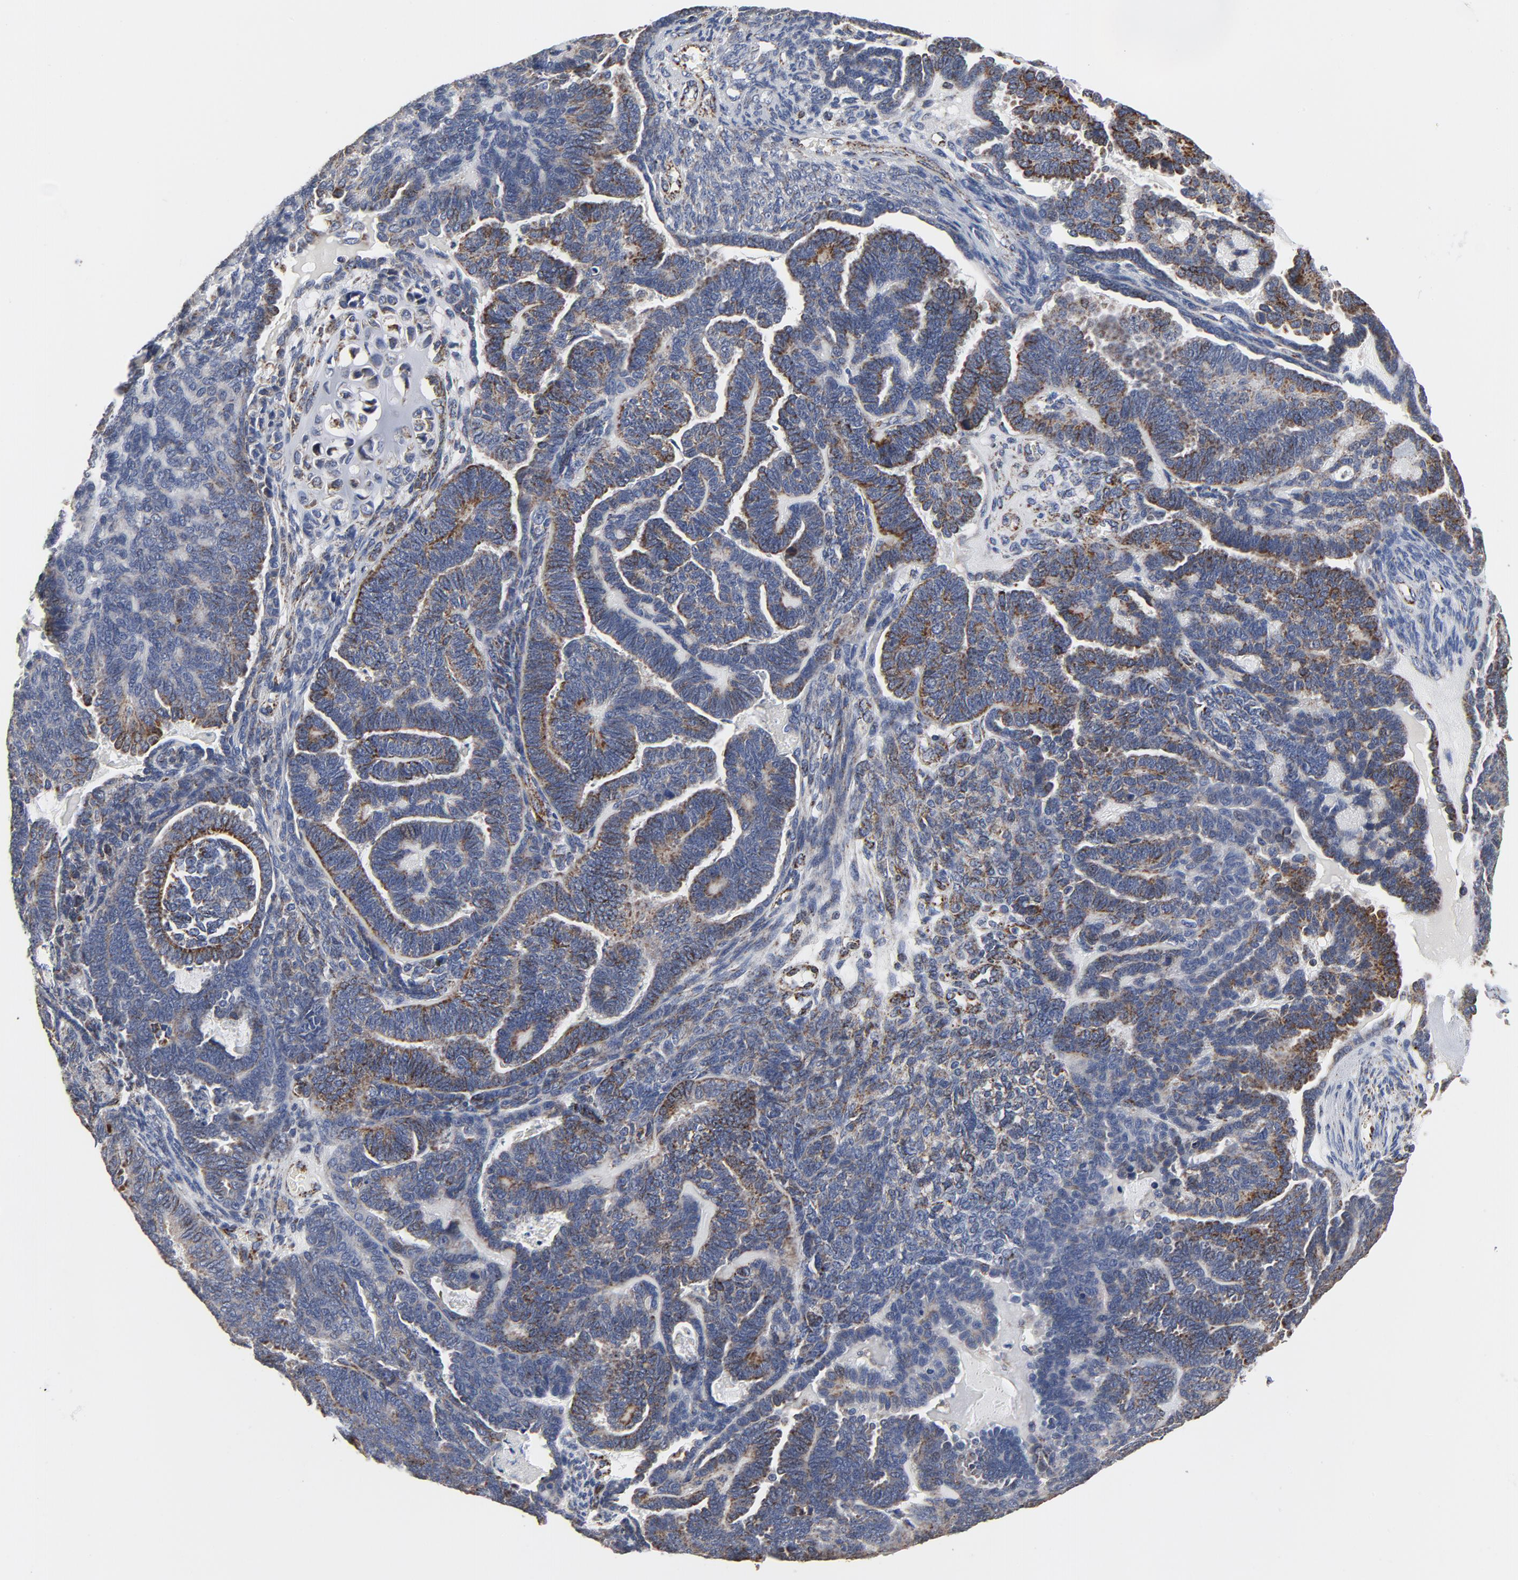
{"staining": {"intensity": "moderate", "quantity": ">75%", "location": "cytoplasmic/membranous"}, "tissue": "endometrial cancer", "cell_type": "Tumor cells", "image_type": "cancer", "snomed": [{"axis": "morphology", "description": "Neoplasm, malignant, NOS"}, {"axis": "topography", "description": "Endometrium"}], "caption": "DAB (3,3'-diaminobenzidine) immunohistochemical staining of human neoplasm (malignant) (endometrial) shows moderate cytoplasmic/membranous protein staining in about >75% of tumor cells.", "gene": "NDUFV2", "patient": {"sex": "female", "age": 74}}